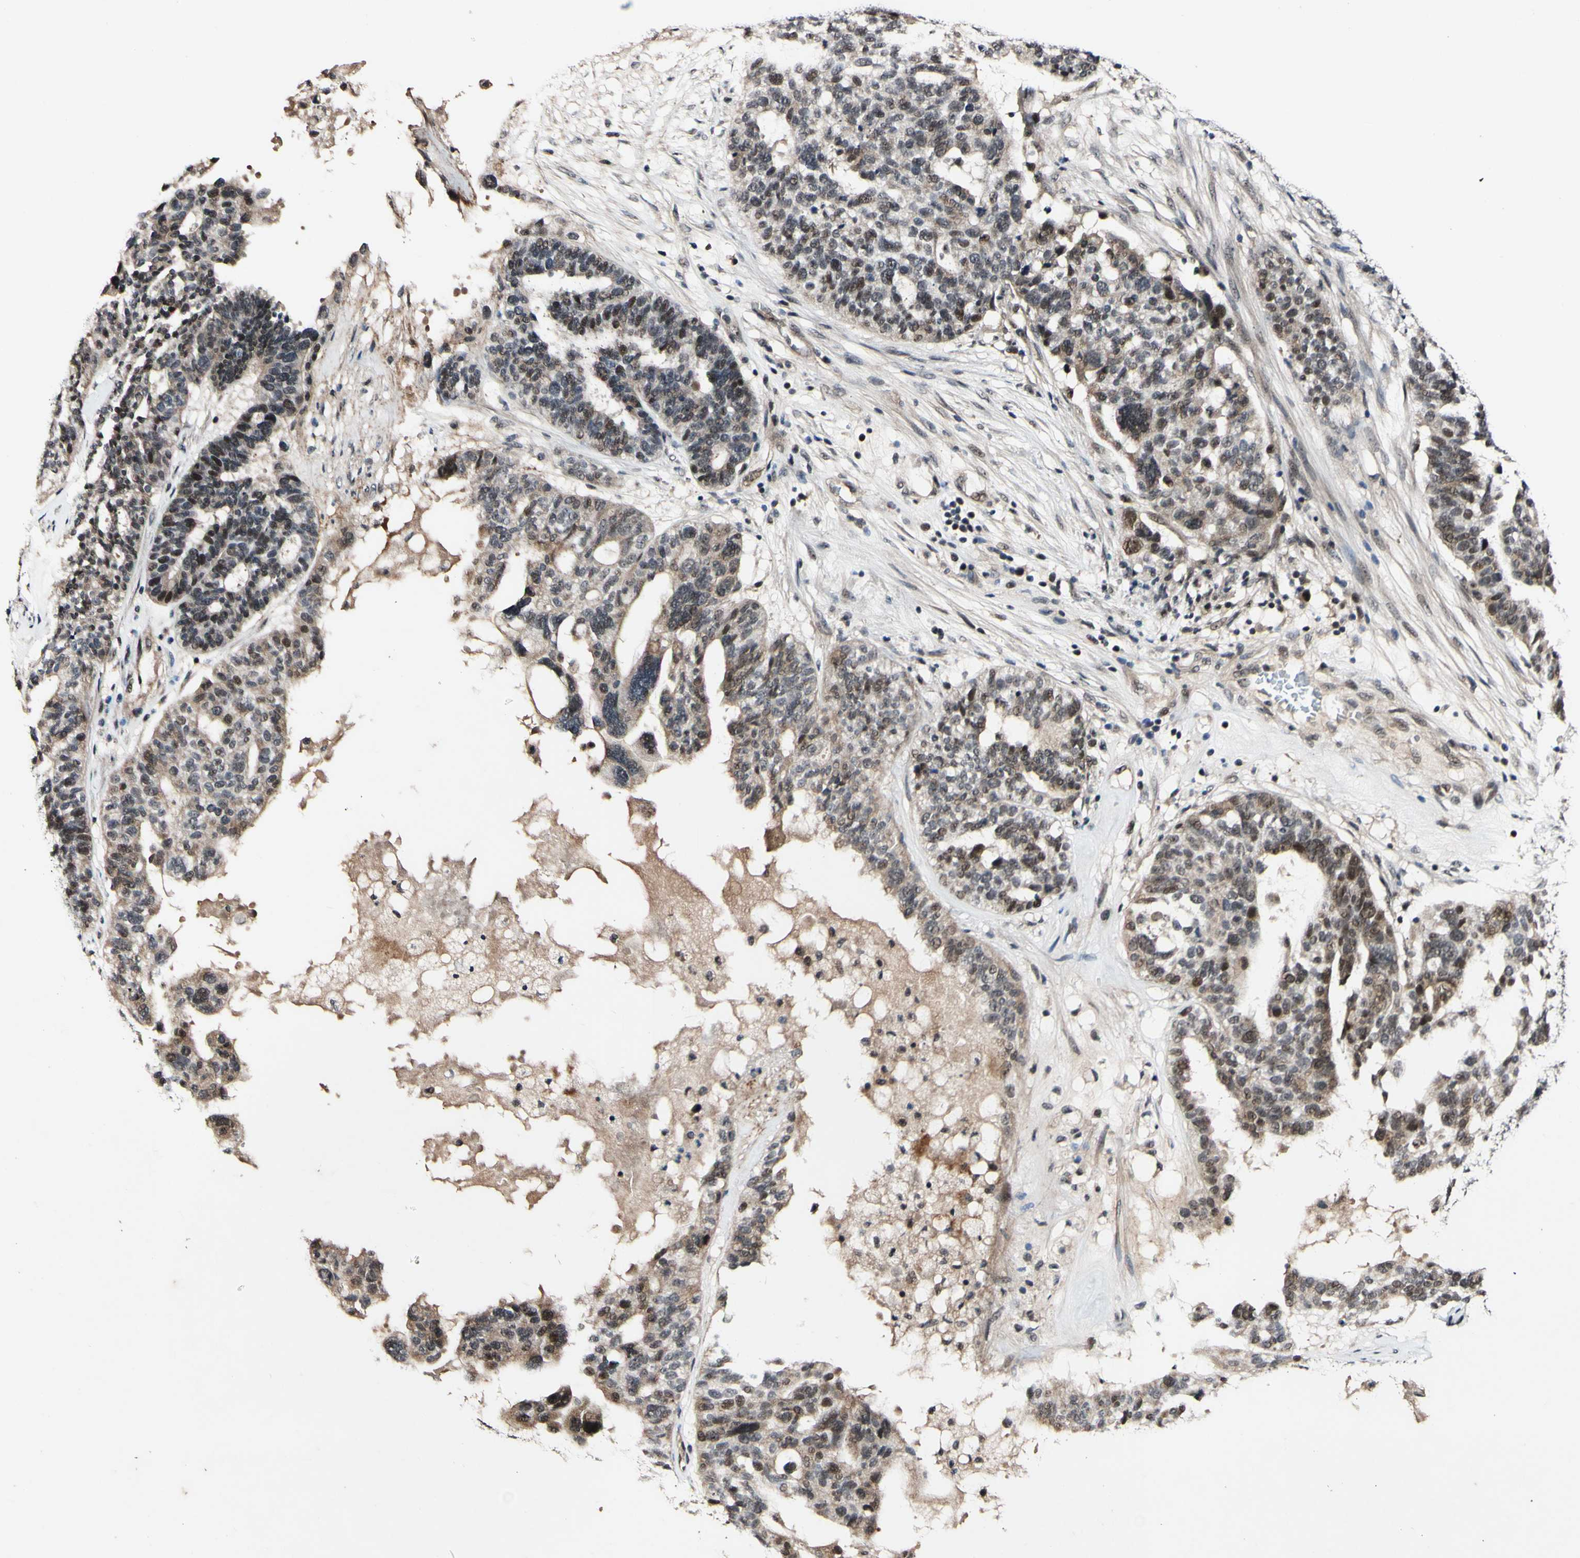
{"staining": {"intensity": "moderate", "quantity": "25%-75%", "location": "nuclear"}, "tissue": "ovarian cancer", "cell_type": "Tumor cells", "image_type": "cancer", "snomed": [{"axis": "morphology", "description": "Cystadenocarcinoma, serous, NOS"}, {"axis": "topography", "description": "Ovary"}], "caption": "The image reveals staining of ovarian cancer (serous cystadenocarcinoma), revealing moderate nuclear protein expression (brown color) within tumor cells.", "gene": "POLR2F", "patient": {"sex": "female", "age": 59}}